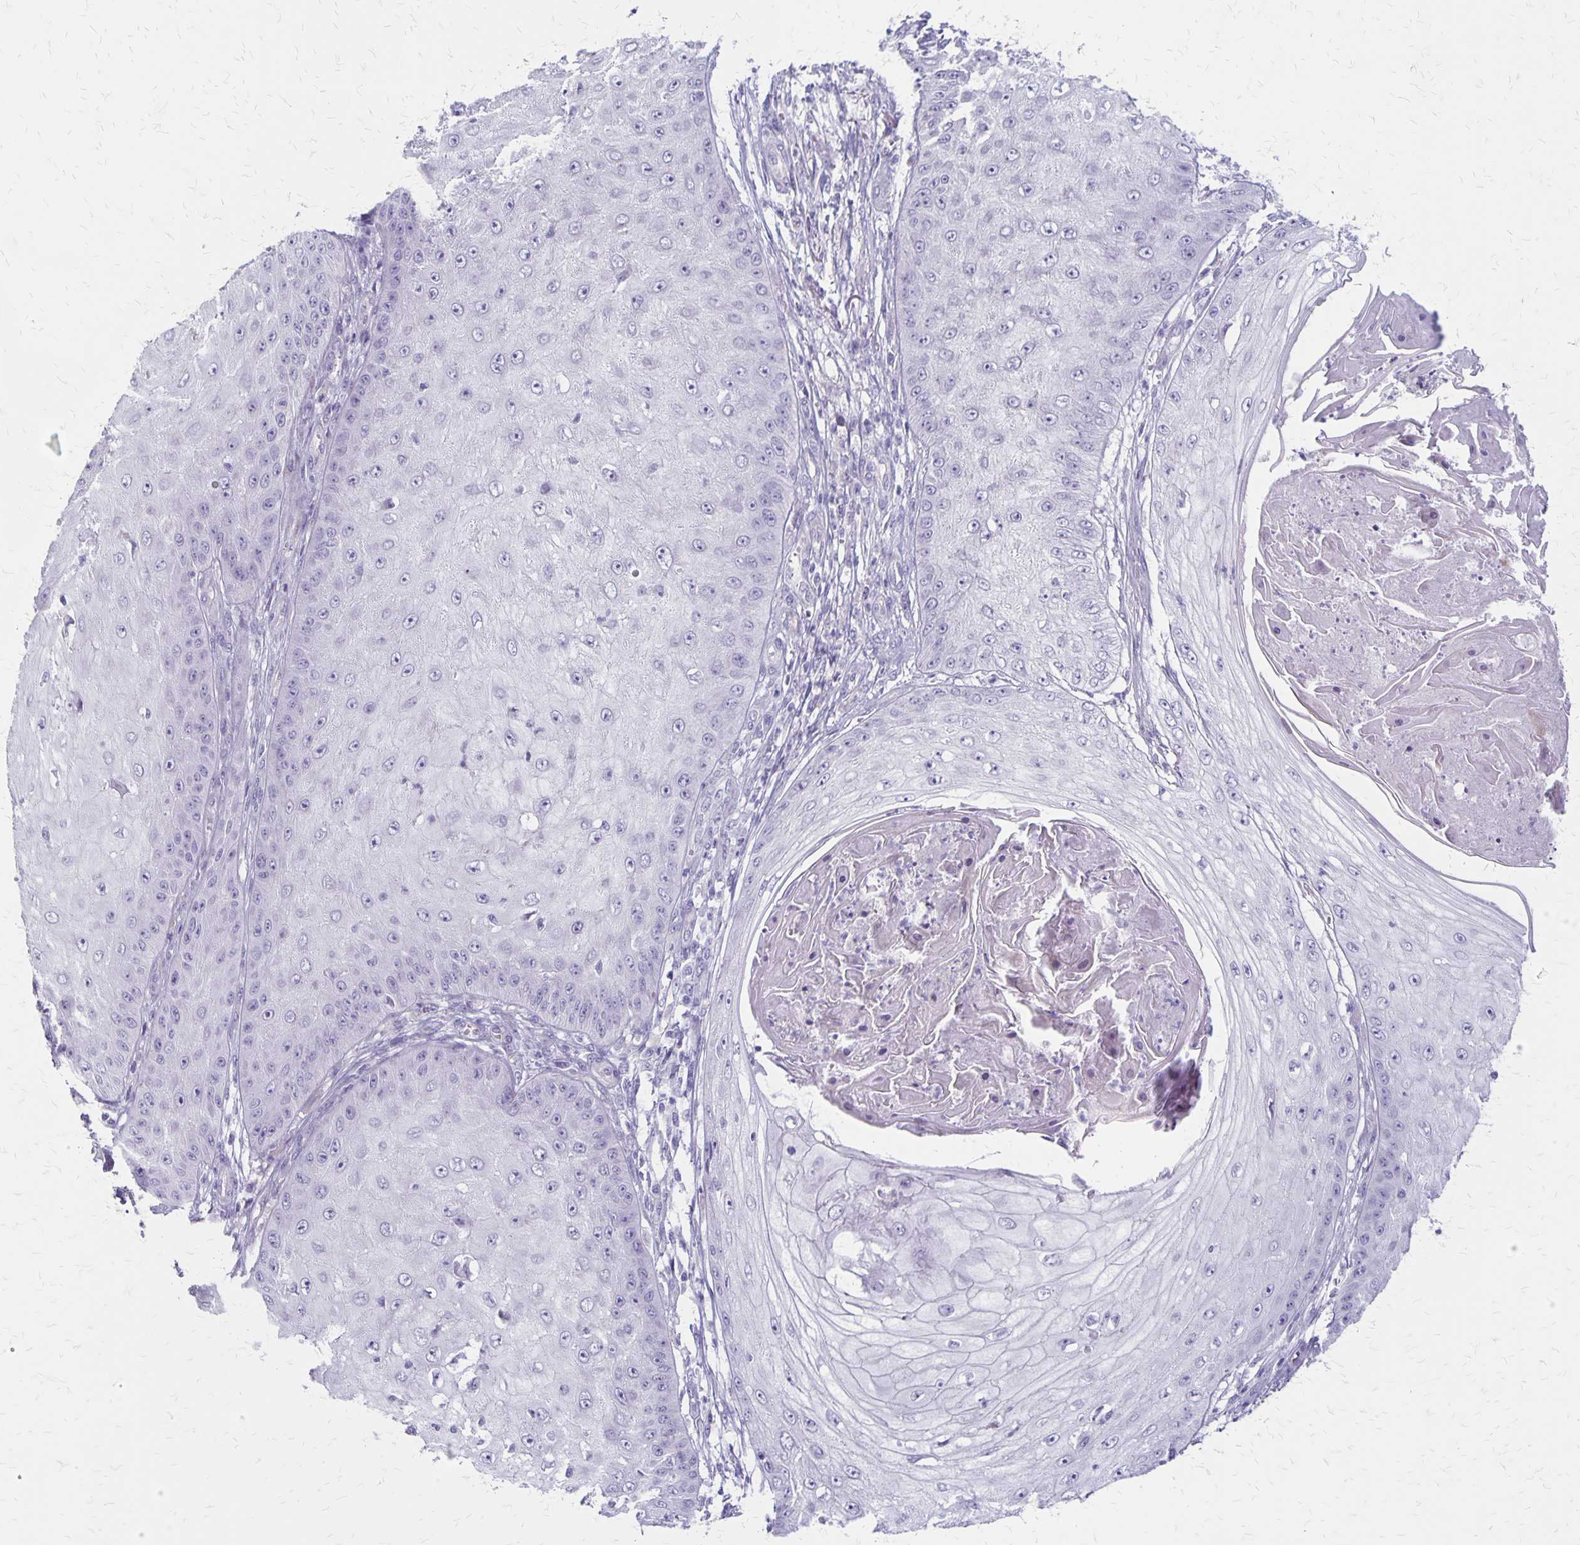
{"staining": {"intensity": "negative", "quantity": "none", "location": "none"}, "tissue": "skin cancer", "cell_type": "Tumor cells", "image_type": "cancer", "snomed": [{"axis": "morphology", "description": "Squamous cell carcinoma, NOS"}, {"axis": "topography", "description": "Skin"}], "caption": "IHC of skin cancer (squamous cell carcinoma) reveals no positivity in tumor cells.", "gene": "HOMER1", "patient": {"sex": "male", "age": 70}}